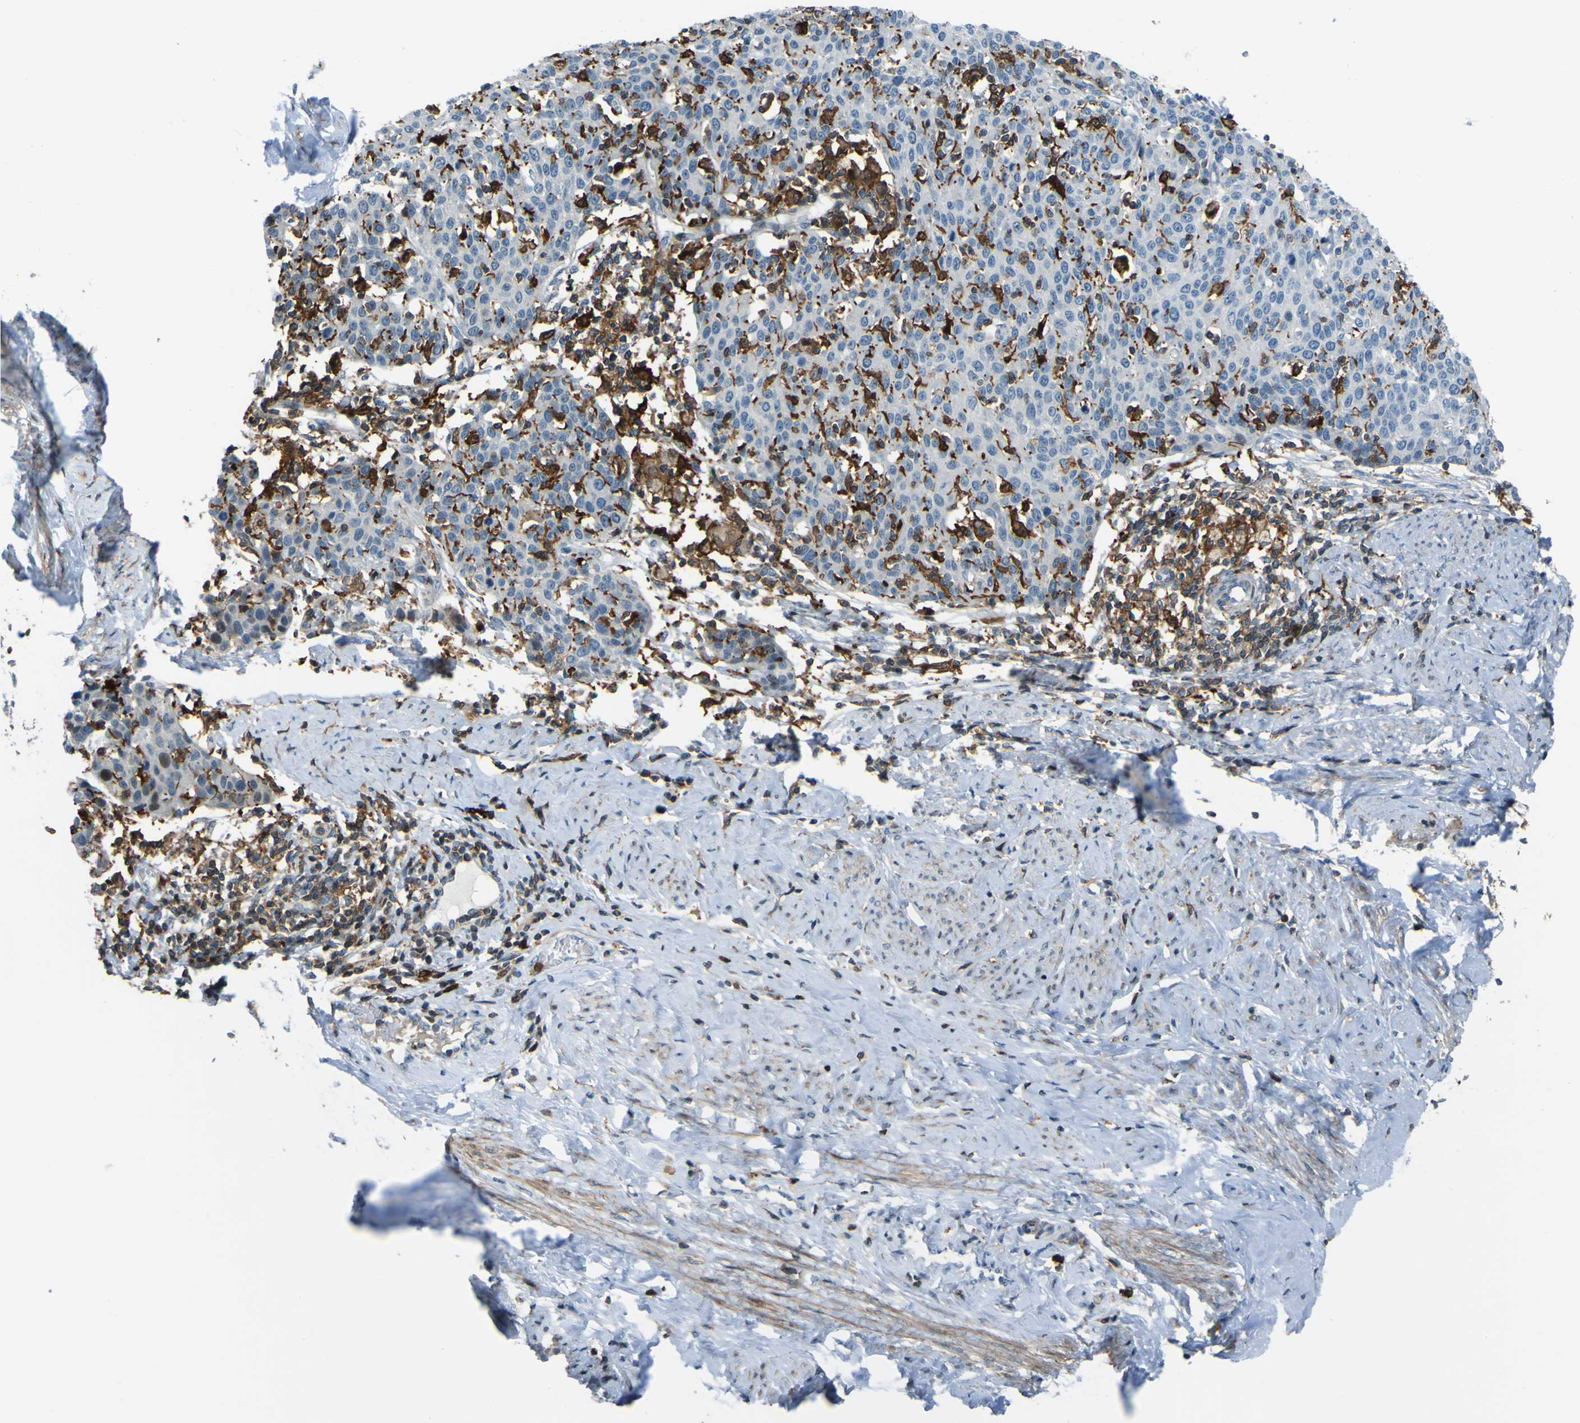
{"staining": {"intensity": "negative", "quantity": "none", "location": "none"}, "tissue": "cervical cancer", "cell_type": "Tumor cells", "image_type": "cancer", "snomed": [{"axis": "morphology", "description": "Squamous cell carcinoma, NOS"}, {"axis": "topography", "description": "Cervix"}], "caption": "Tumor cells show no significant protein staining in cervical squamous cell carcinoma. Nuclei are stained in blue.", "gene": "PCDHB5", "patient": {"sex": "female", "age": 38}}